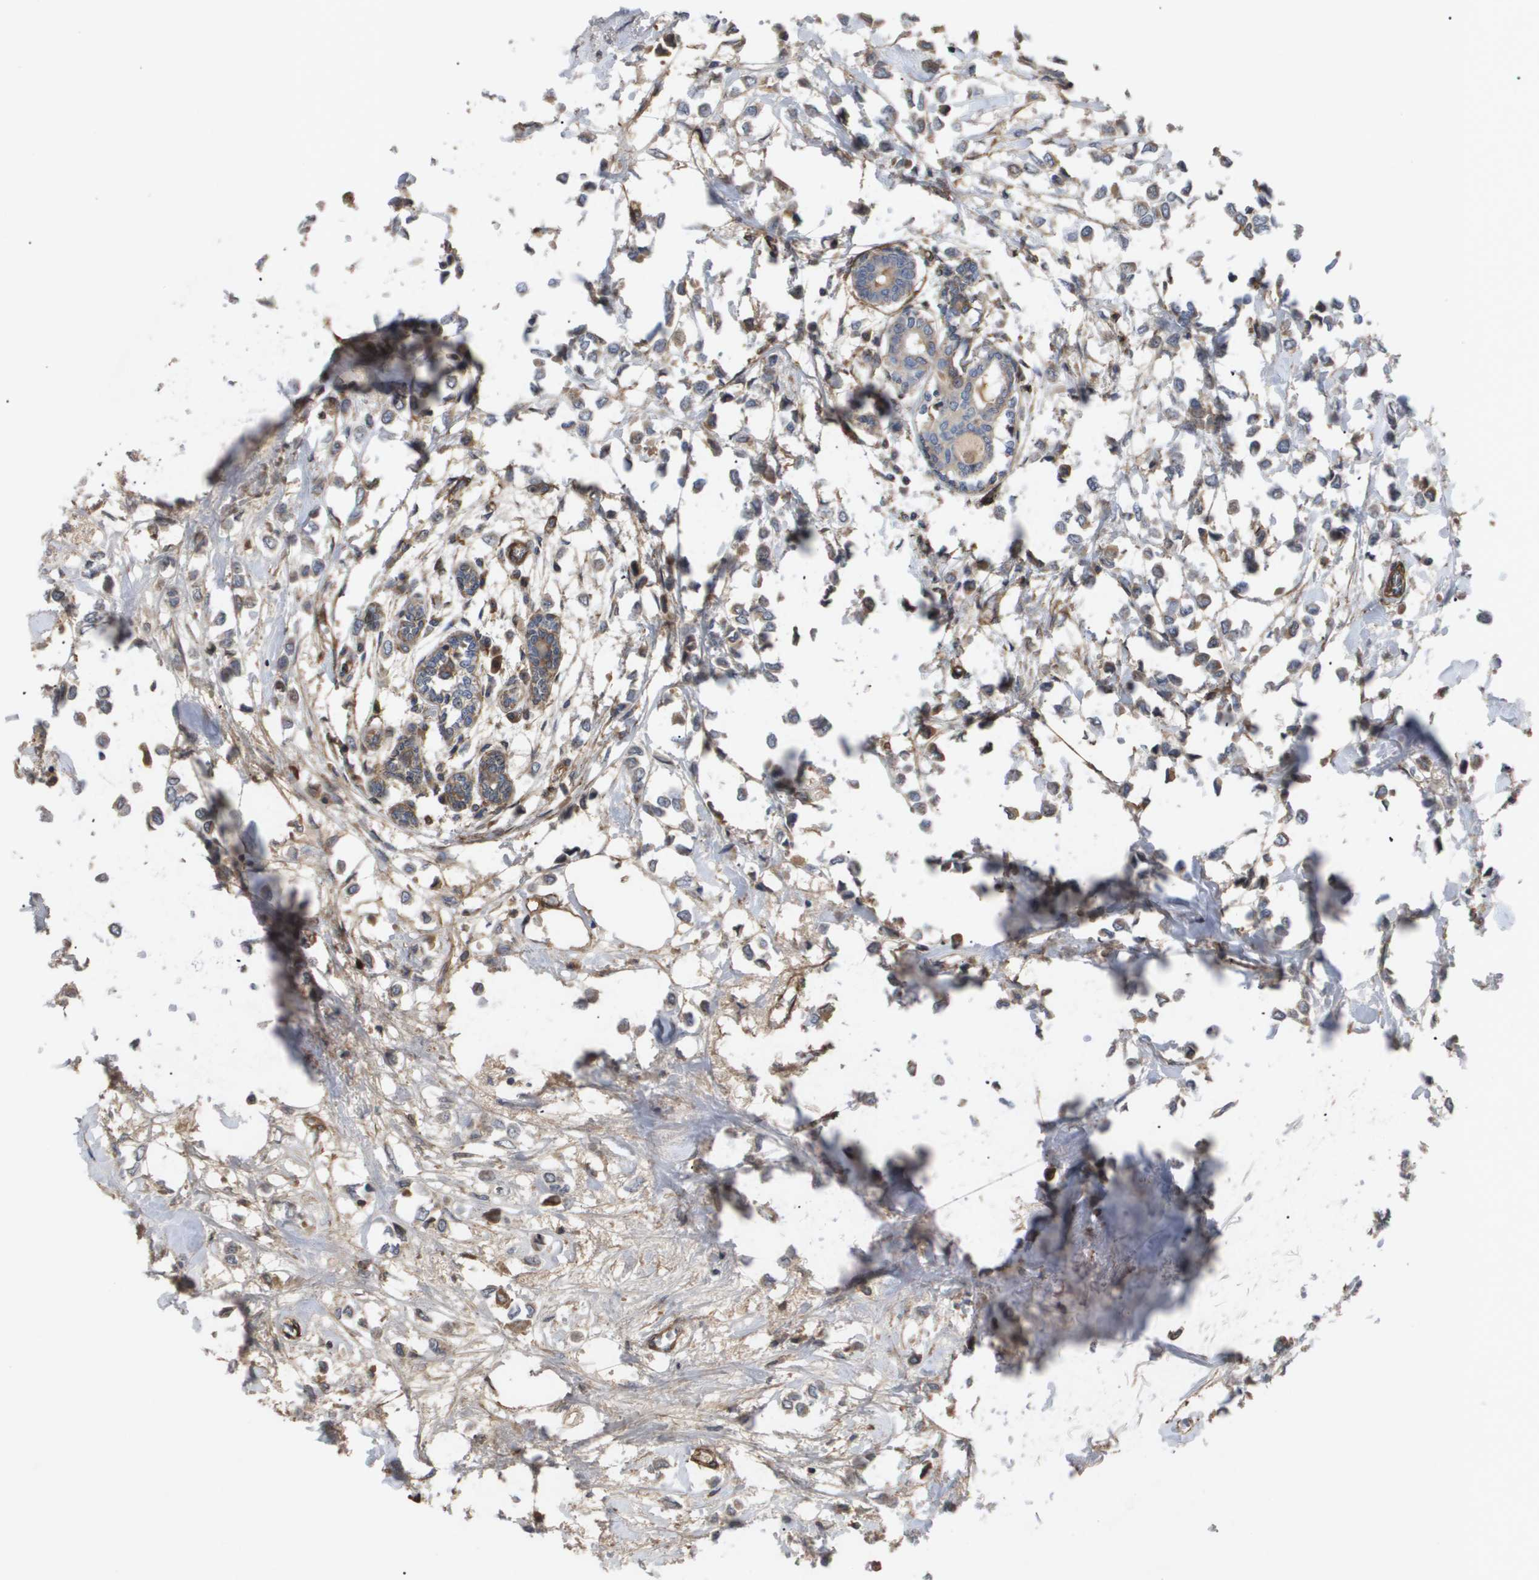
{"staining": {"intensity": "weak", "quantity": "25%-75%", "location": "cytoplasmic/membranous"}, "tissue": "breast cancer", "cell_type": "Tumor cells", "image_type": "cancer", "snomed": [{"axis": "morphology", "description": "Lobular carcinoma"}, {"axis": "topography", "description": "Breast"}], "caption": "Breast cancer (lobular carcinoma) stained for a protein reveals weak cytoplasmic/membranous positivity in tumor cells. Ihc stains the protein of interest in brown and the nuclei are stained blue.", "gene": "TNS1", "patient": {"sex": "female", "age": 51}}